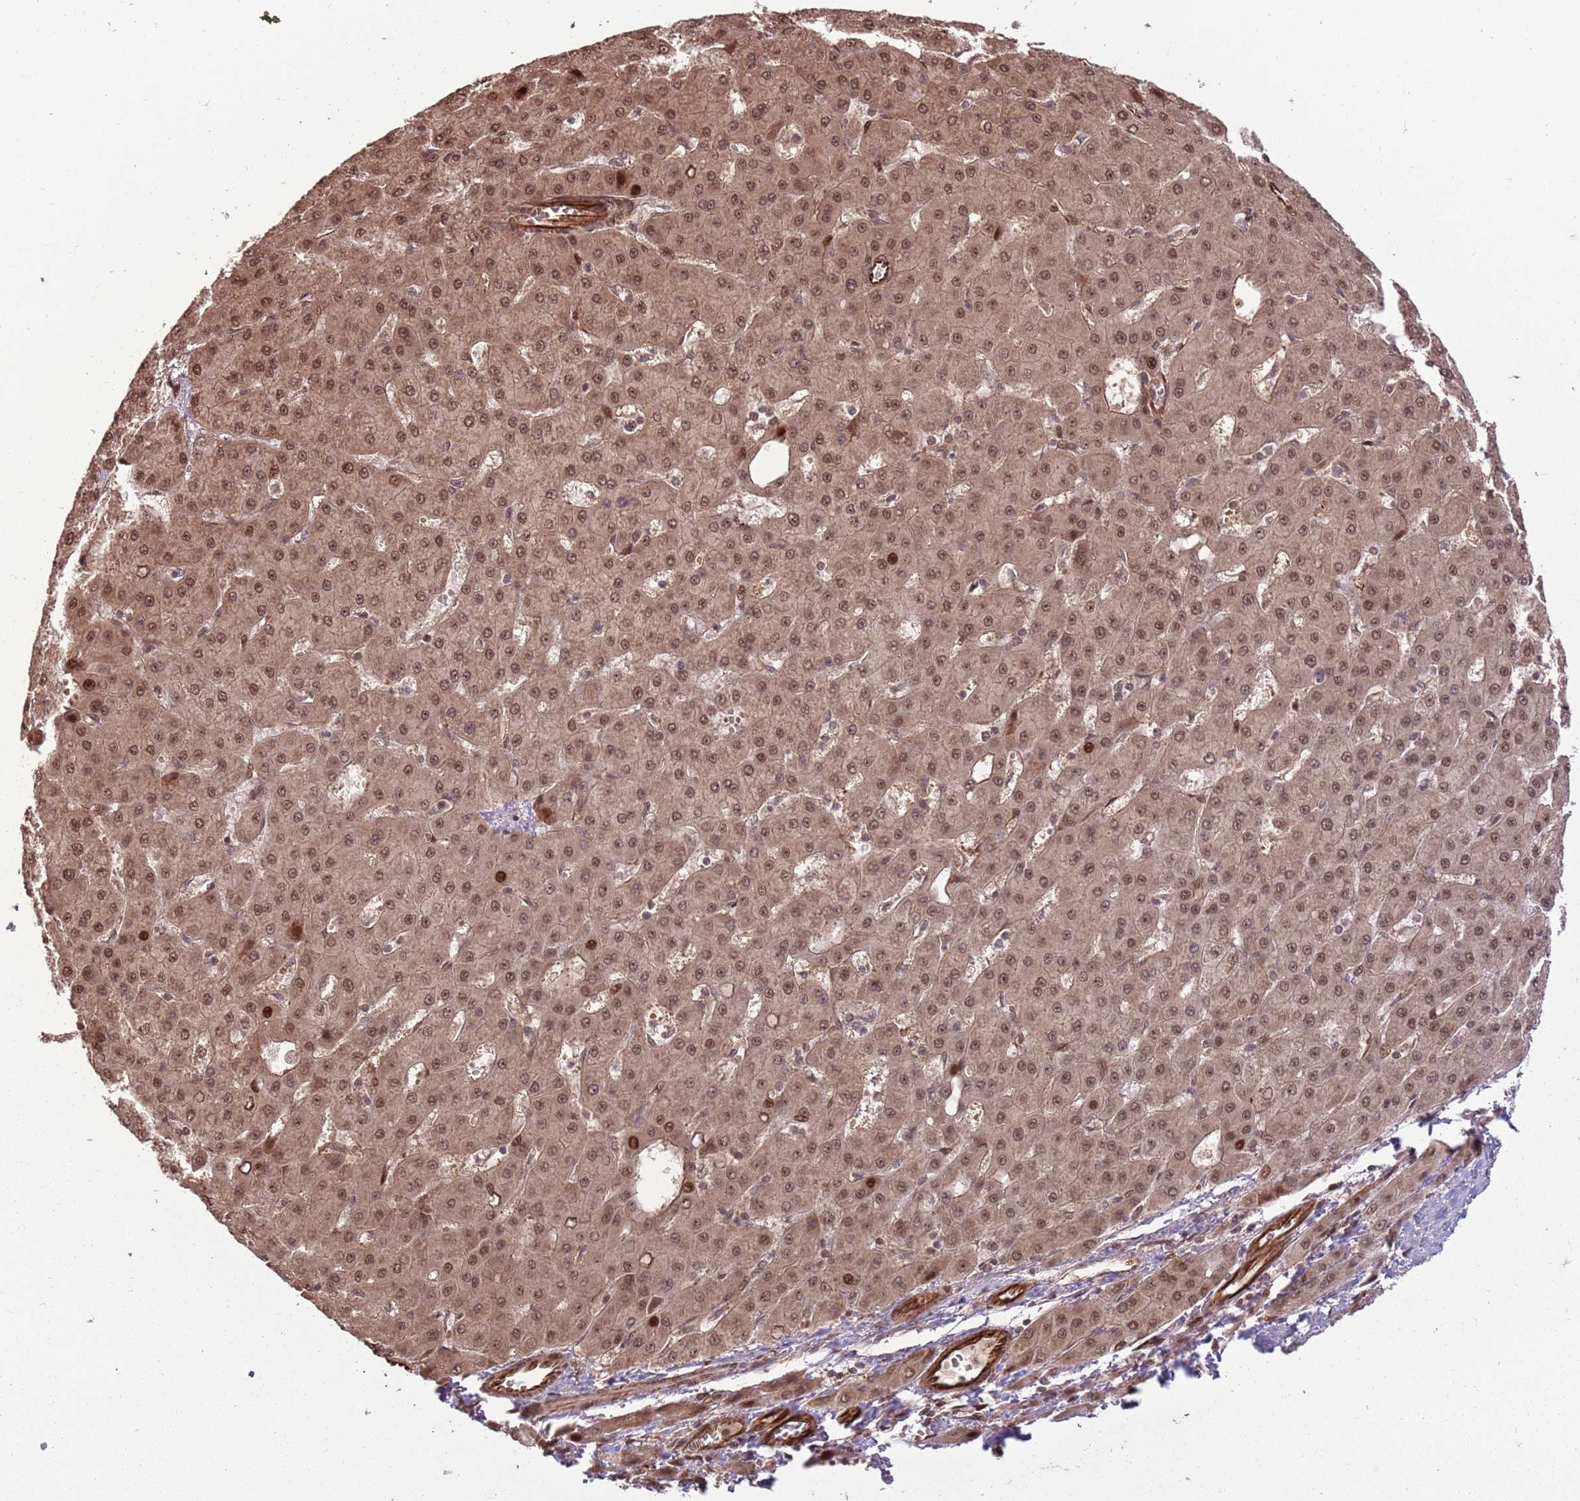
{"staining": {"intensity": "moderate", "quantity": ">75%", "location": "cytoplasmic/membranous,nuclear"}, "tissue": "liver cancer", "cell_type": "Tumor cells", "image_type": "cancer", "snomed": [{"axis": "morphology", "description": "Carcinoma, Hepatocellular, NOS"}, {"axis": "topography", "description": "Liver"}], "caption": "Human liver cancer (hepatocellular carcinoma) stained for a protein (brown) demonstrates moderate cytoplasmic/membranous and nuclear positive expression in approximately >75% of tumor cells.", "gene": "ADAMTS3", "patient": {"sex": "male", "age": 47}}